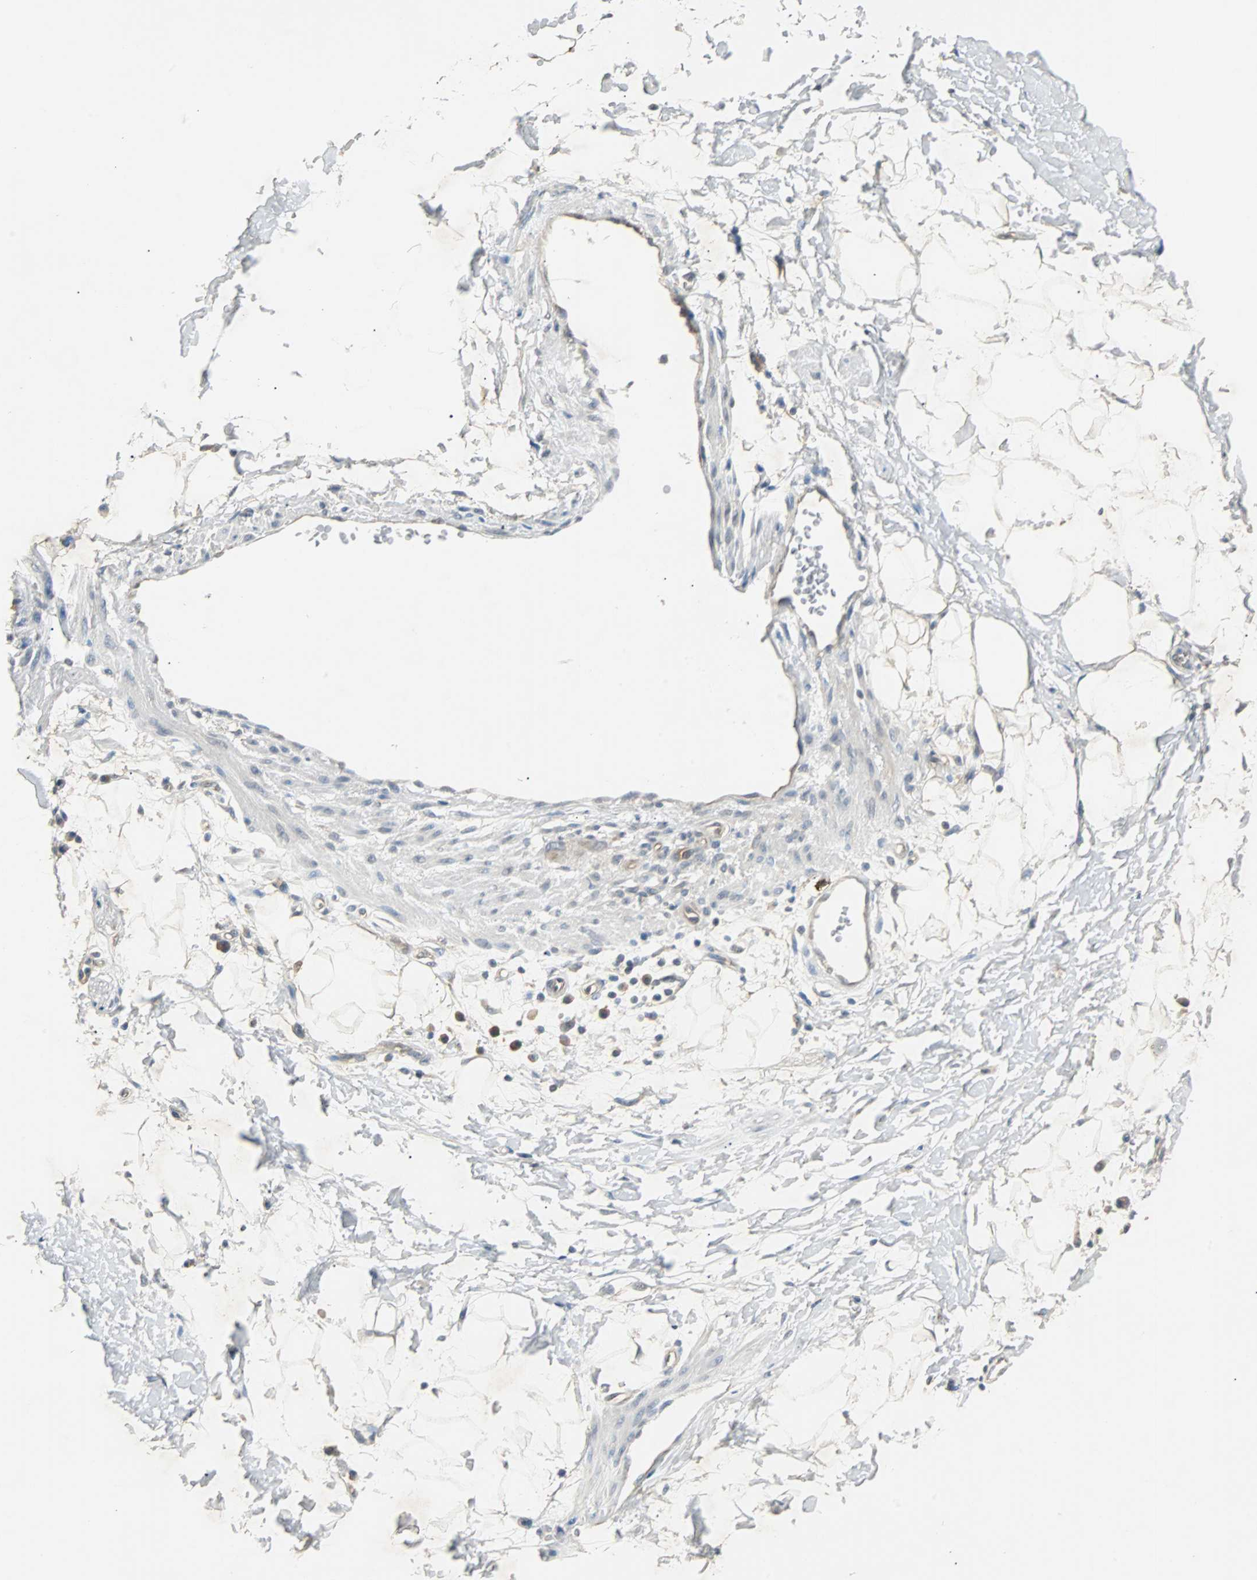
{"staining": {"intensity": "weak", "quantity": "<25%", "location": "cytoplasmic/membranous"}, "tissue": "adipose tissue", "cell_type": "Adipocytes", "image_type": "normal", "snomed": [{"axis": "morphology", "description": "Normal tissue, NOS"}, {"axis": "topography", "description": "Soft tissue"}], "caption": "IHC photomicrograph of unremarkable adipose tissue: human adipose tissue stained with DAB demonstrates no significant protein staining in adipocytes.", "gene": "CMC2", "patient": {"sex": "male", "age": 72}}